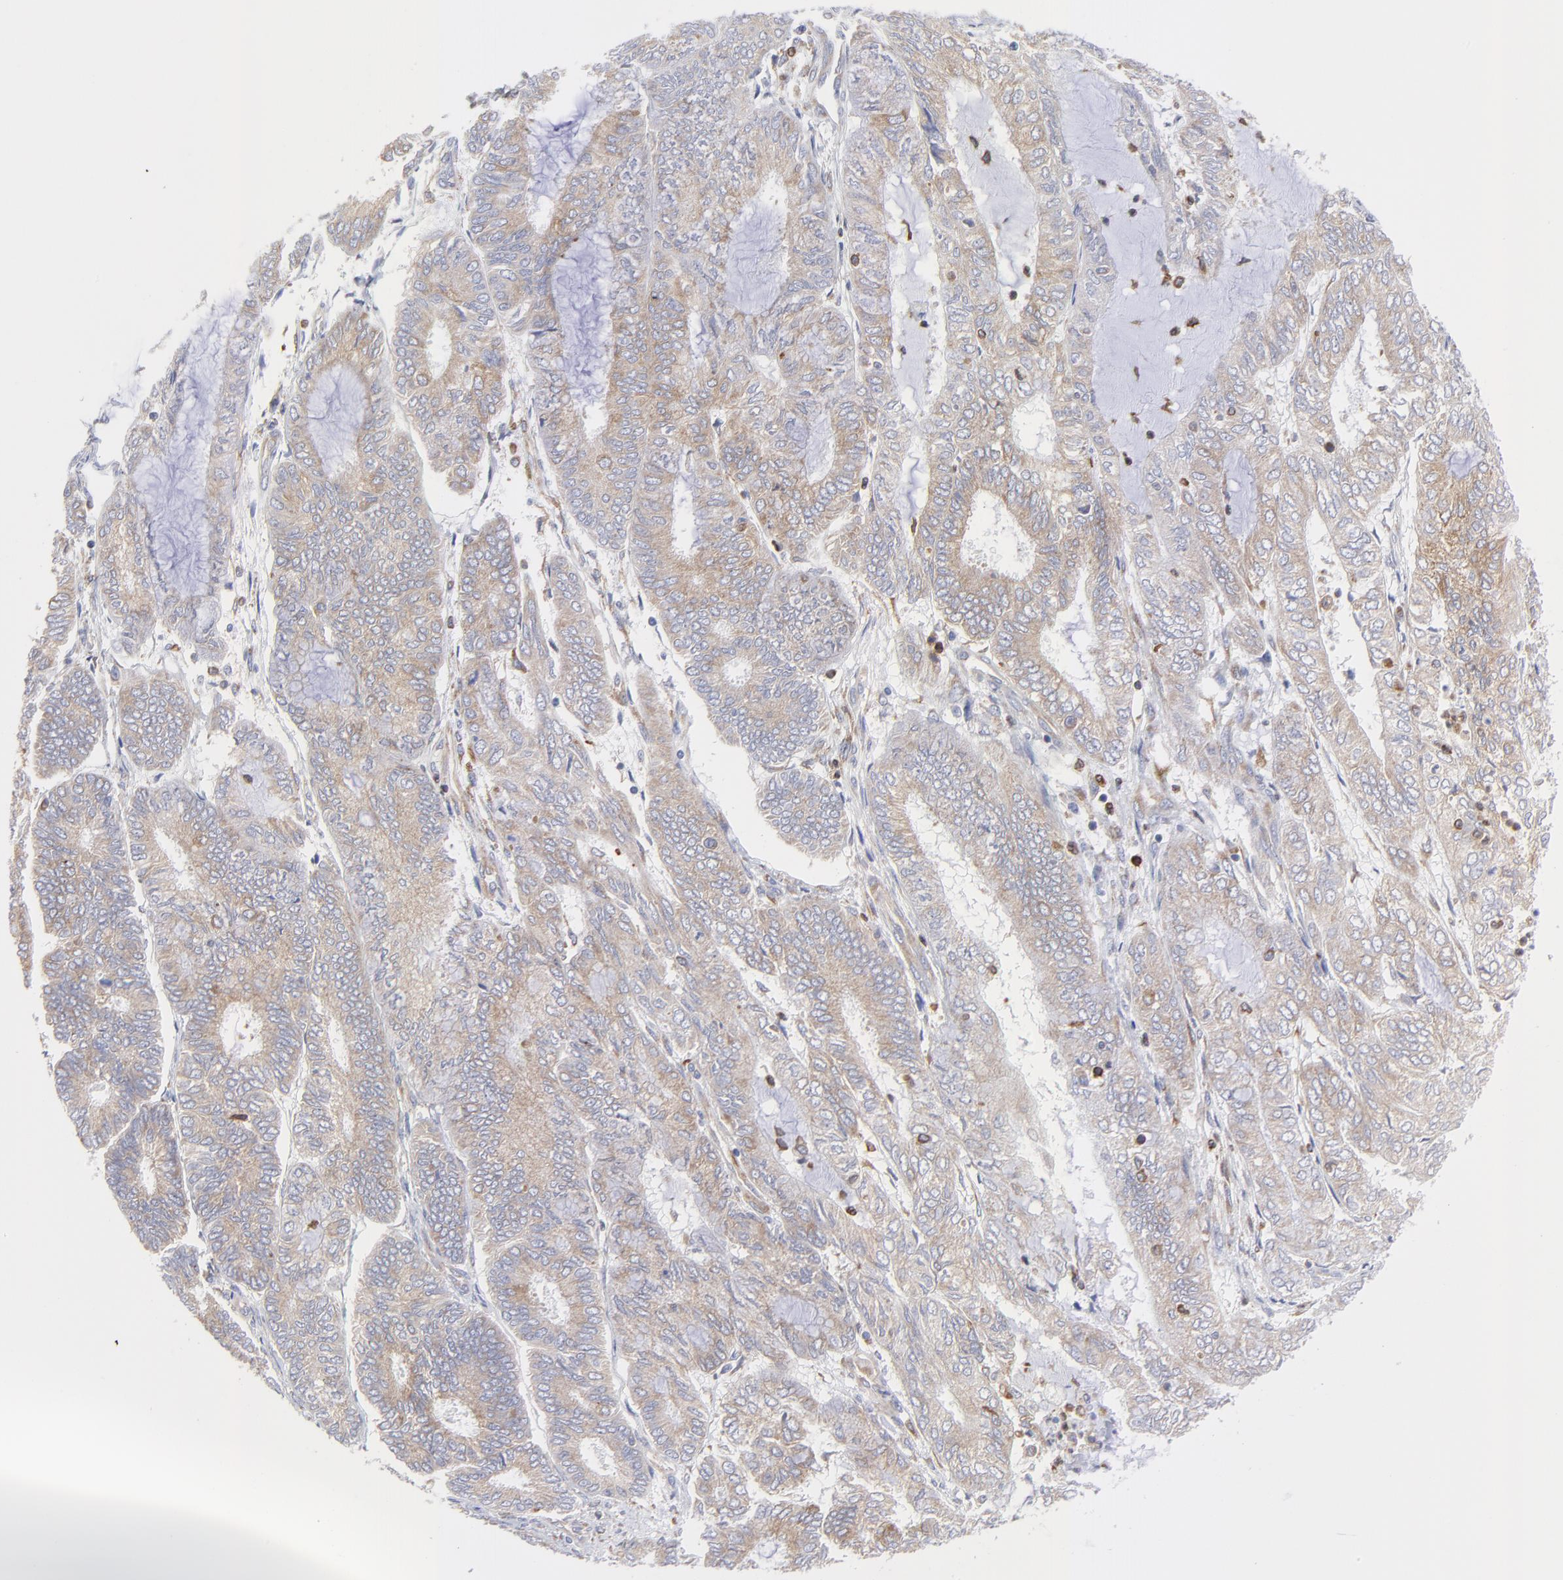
{"staining": {"intensity": "moderate", "quantity": ">75%", "location": "cytoplasmic/membranous"}, "tissue": "endometrial cancer", "cell_type": "Tumor cells", "image_type": "cancer", "snomed": [{"axis": "morphology", "description": "Adenocarcinoma, NOS"}, {"axis": "topography", "description": "Endometrium"}], "caption": "Endometrial adenocarcinoma stained for a protein (brown) demonstrates moderate cytoplasmic/membranous positive staining in about >75% of tumor cells.", "gene": "MOSPD2", "patient": {"sex": "female", "age": 59}}